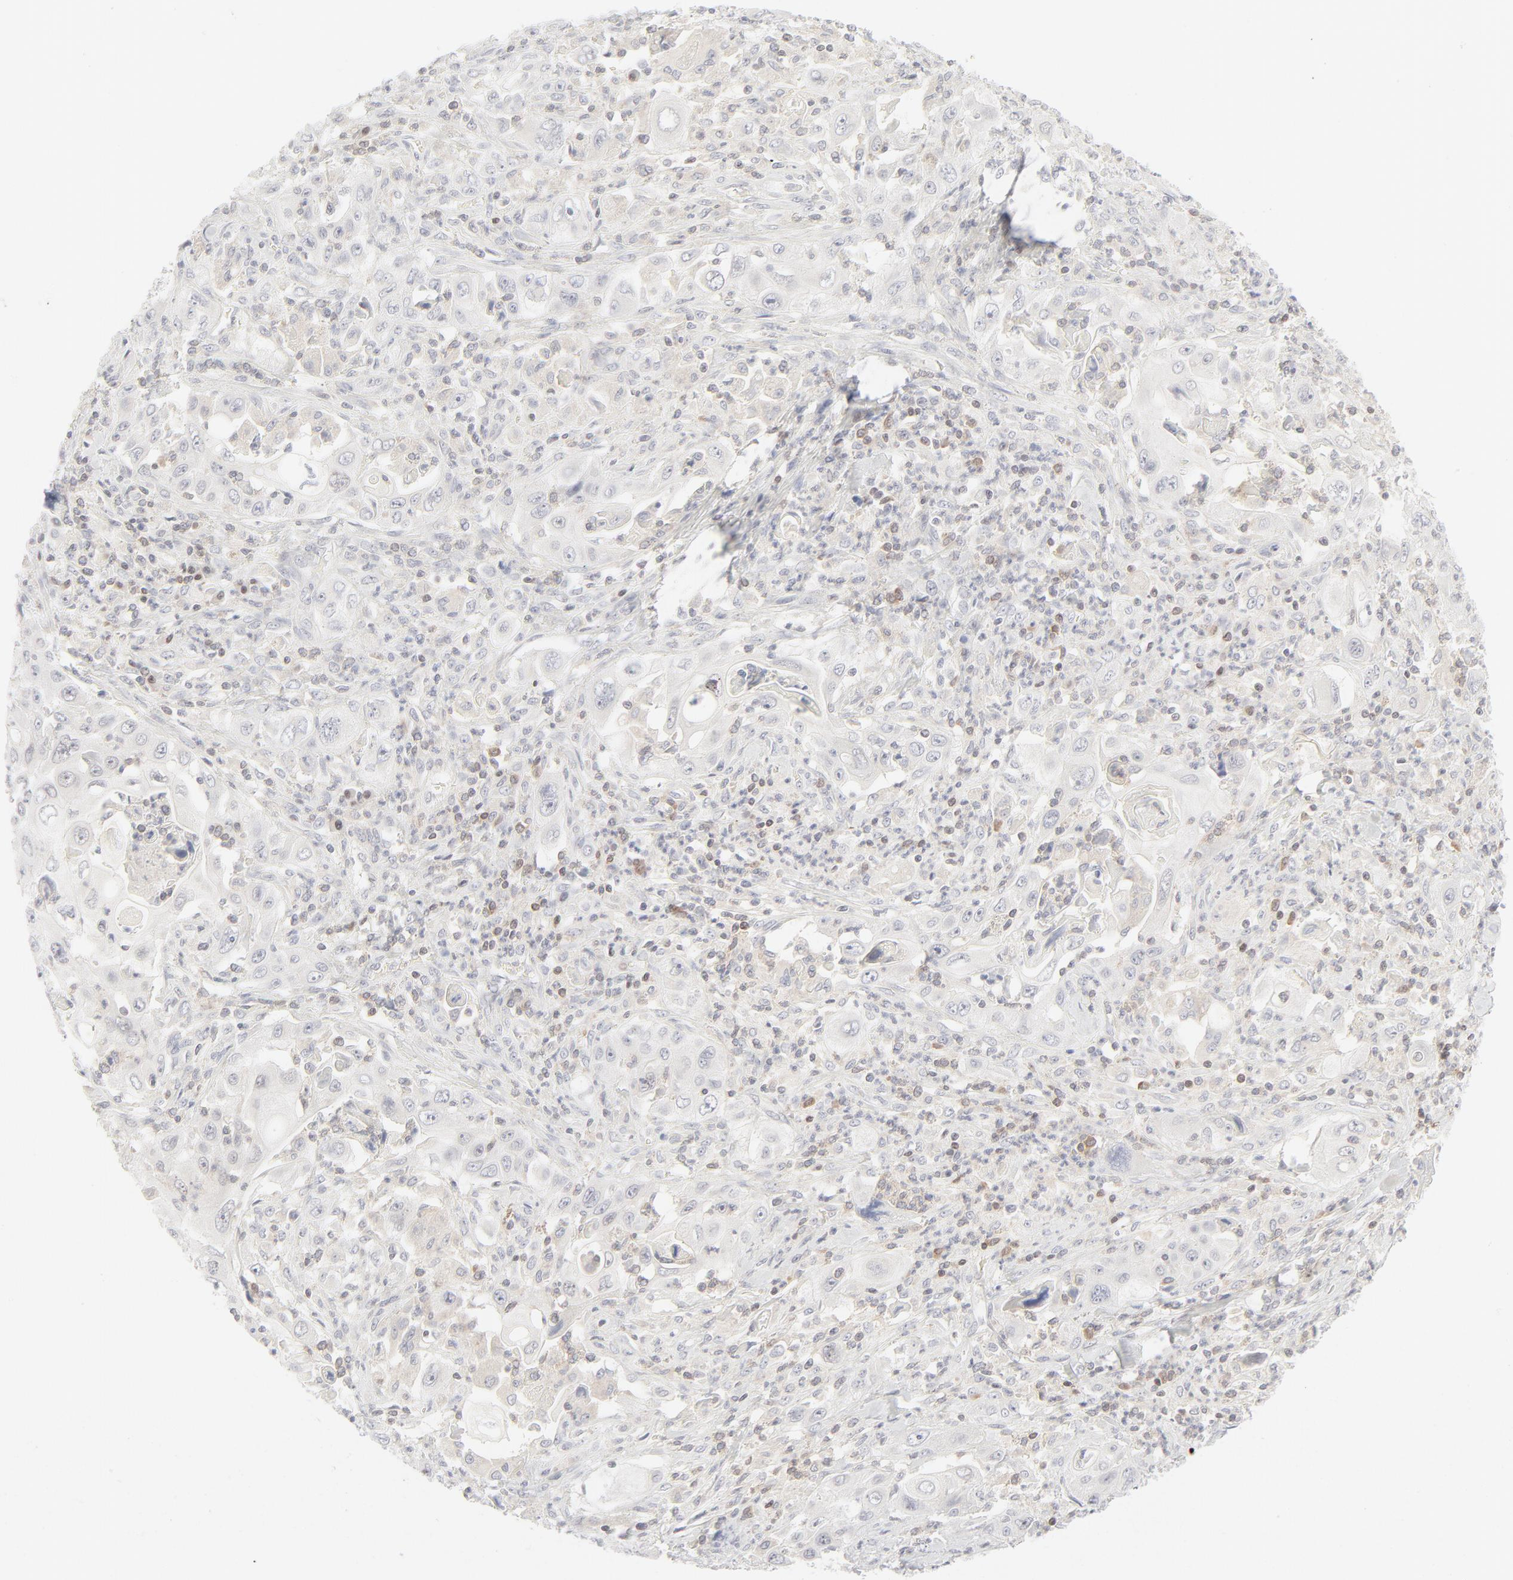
{"staining": {"intensity": "negative", "quantity": "none", "location": "none"}, "tissue": "pancreatic cancer", "cell_type": "Tumor cells", "image_type": "cancer", "snomed": [{"axis": "morphology", "description": "Adenocarcinoma, NOS"}, {"axis": "topography", "description": "Pancreas"}], "caption": "Immunohistochemistry (IHC) photomicrograph of neoplastic tissue: pancreatic adenocarcinoma stained with DAB (3,3'-diaminobenzidine) shows no significant protein expression in tumor cells.", "gene": "PRKCB", "patient": {"sex": "male", "age": 70}}